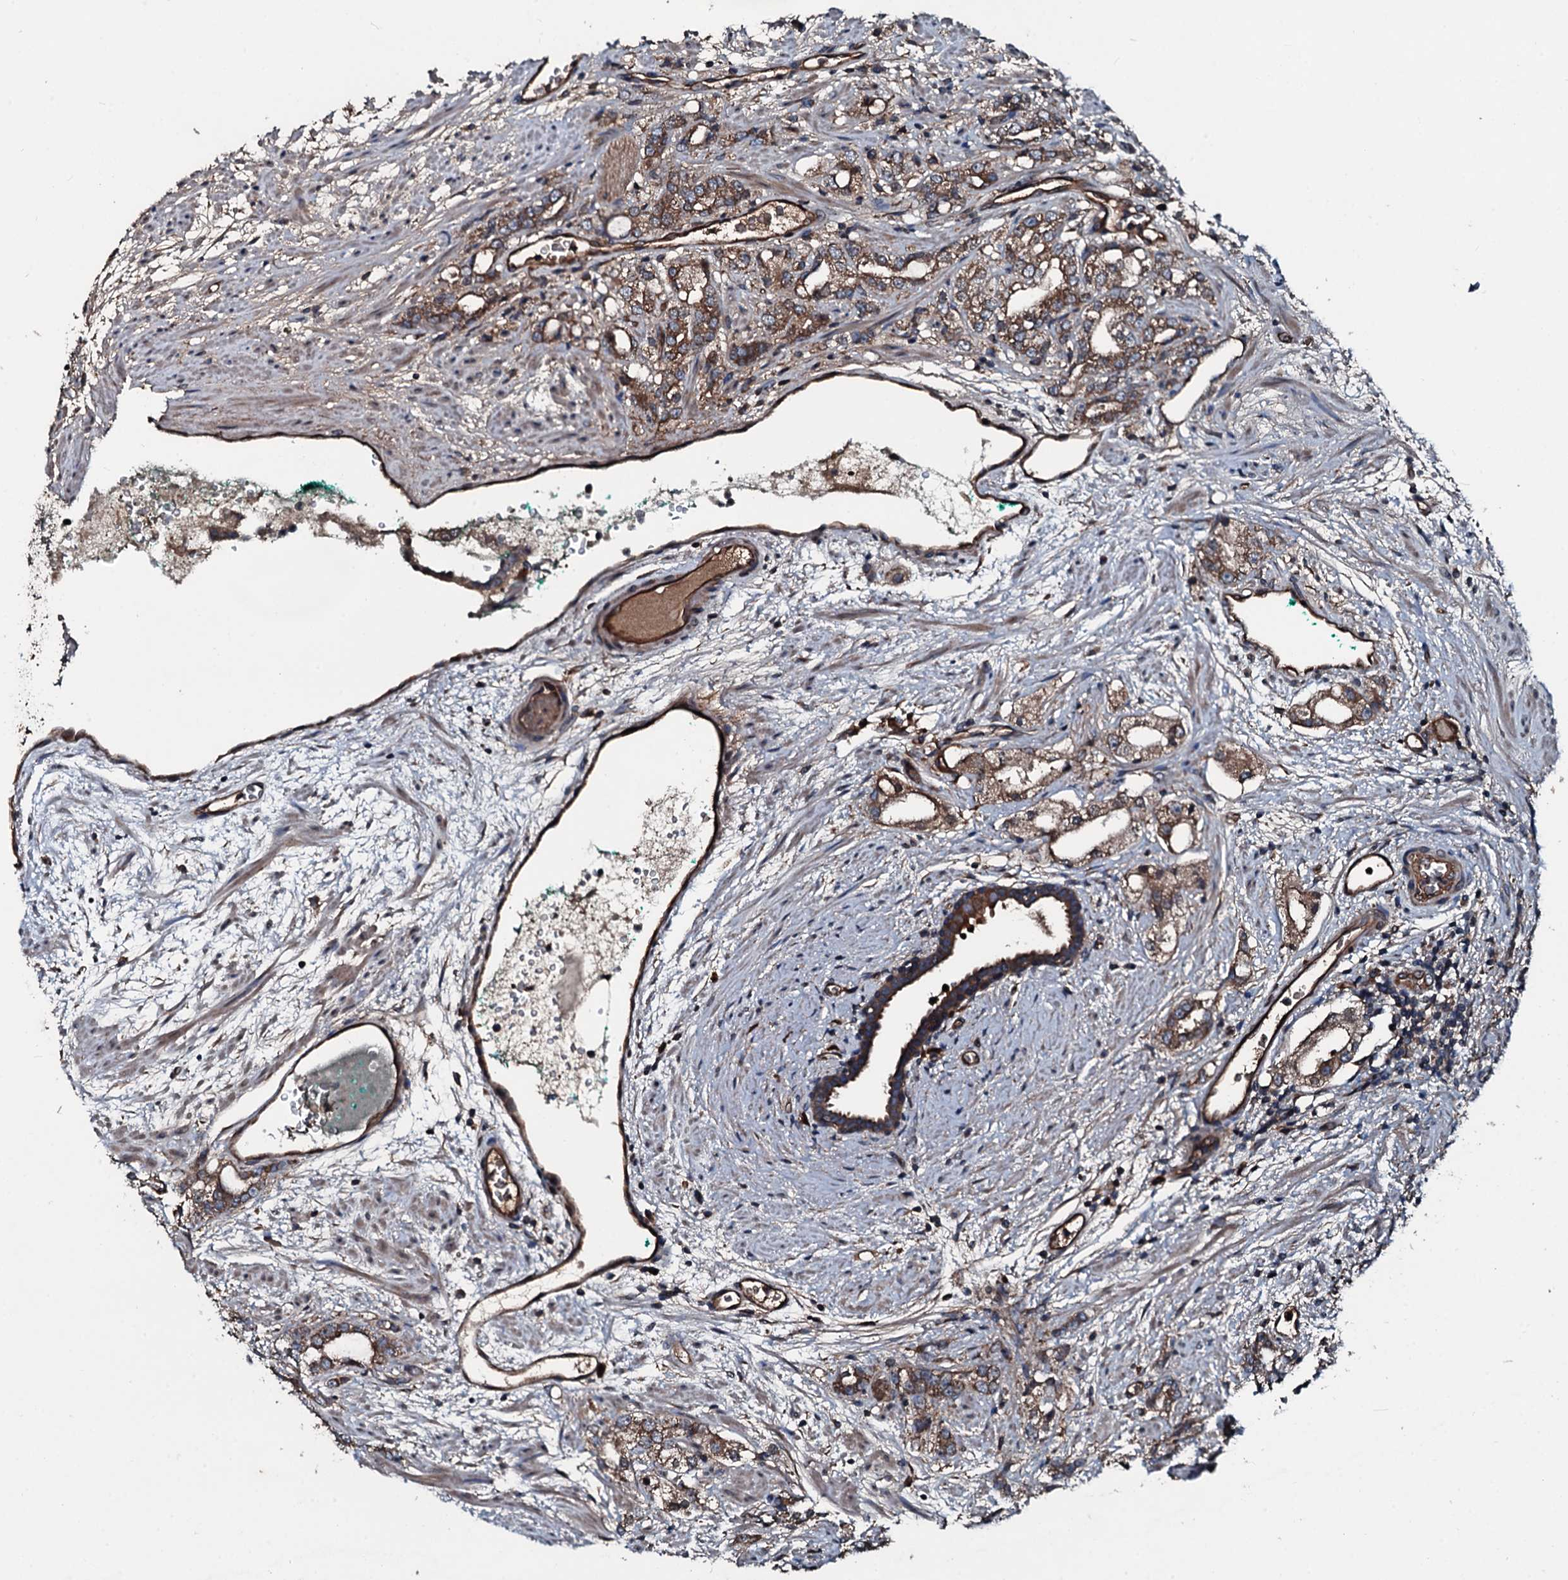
{"staining": {"intensity": "moderate", "quantity": ">75%", "location": "cytoplasmic/membranous"}, "tissue": "prostate cancer", "cell_type": "Tumor cells", "image_type": "cancer", "snomed": [{"axis": "morphology", "description": "Adenocarcinoma, High grade"}, {"axis": "topography", "description": "Prostate"}], "caption": "Immunohistochemistry (IHC) histopathology image of human prostate cancer stained for a protein (brown), which shows medium levels of moderate cytoplasmic/membranous expression in approximately >75% of tumor cells.", "gene": "AARS1", "patient": {"sex": "male", "age": 64}}